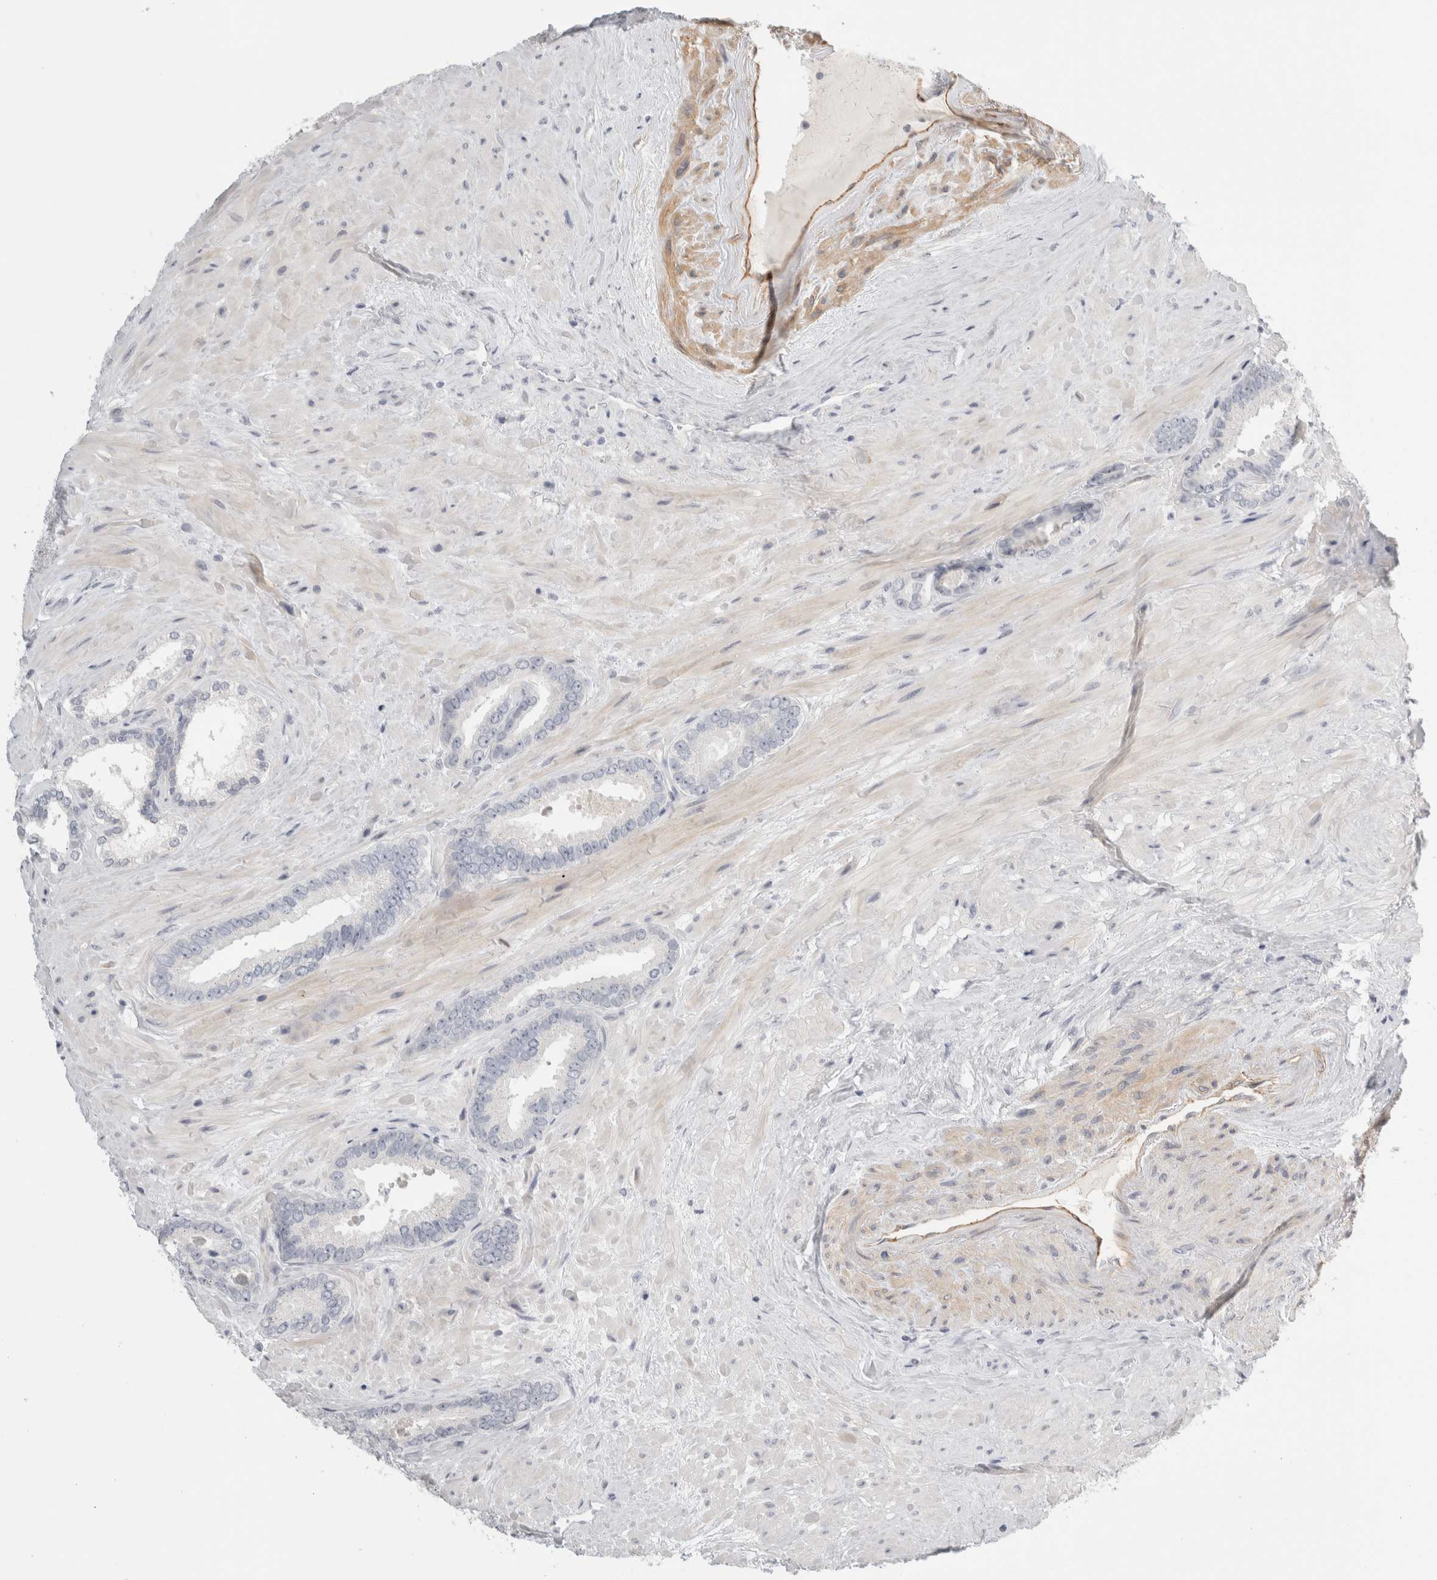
{"staining": {"intensity": "negative", "quantity": "none", "location": "none"}, "tissue": "prostate cancer", "cell_type": "Tumor cells", "image_type": "cancer", "snomed": [{"axis": "morphology", "description": "Adenocarcinoma, Low grade"}, {"axis": "topography", "description": "Prostate"}], "caption": "Prostate cancer (low-grade adenocarcinoma) stained for a protein using IHC demonstrates no expression tumor cells.", "gene": "FBLIM1", "patient": {"sex": "male", "age": 71}}